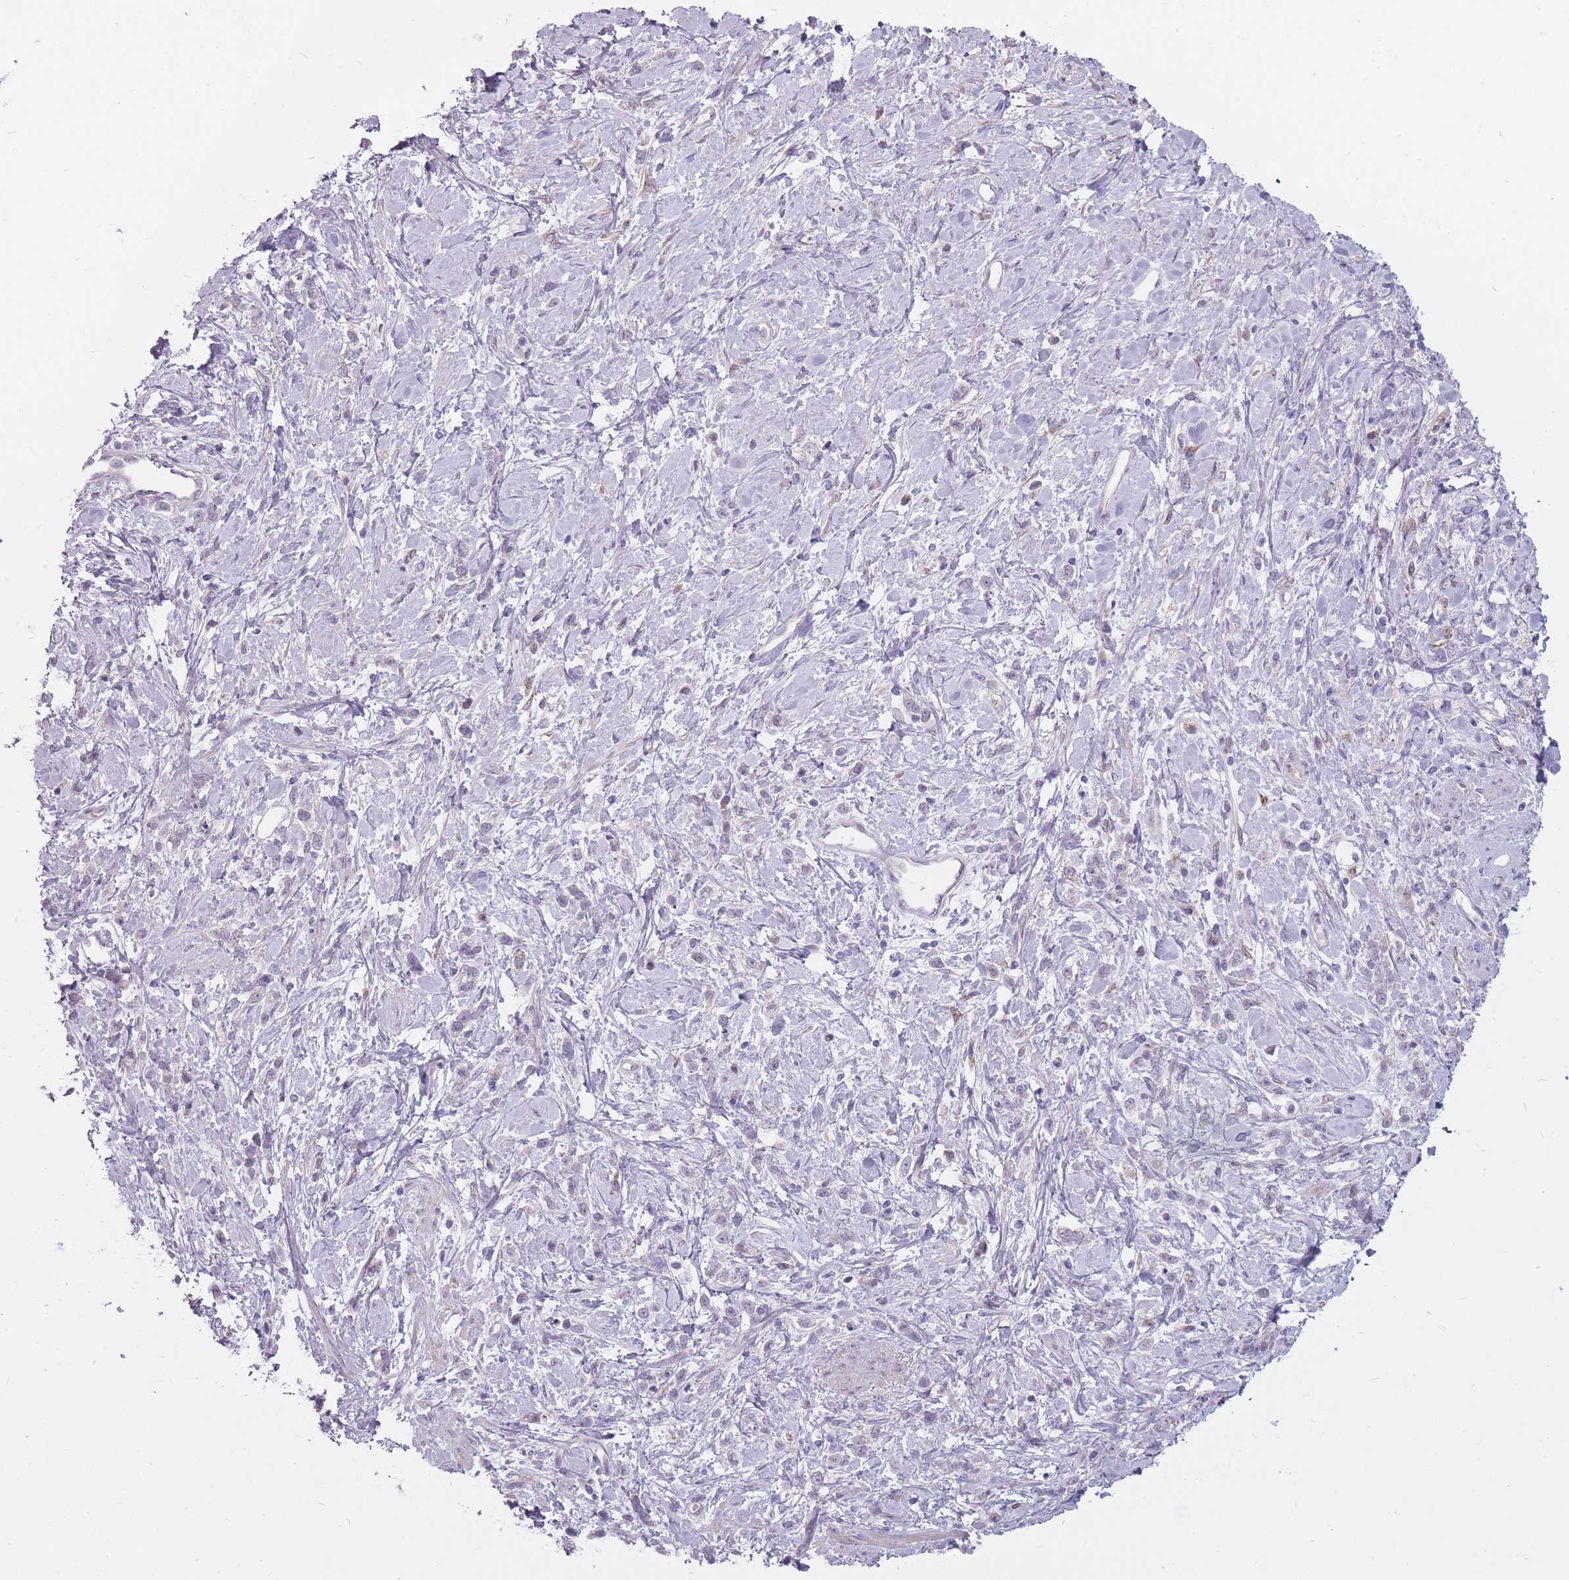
{"staining": {"intensity": "negative", "quantity": "none", "location": "none"}, "tissue": "stomach cancer", "cell_type": "Tumor cells", "image_type": "cancer", "snomed": [{"axis": "morphology", "description": "Adenocarcinoma, NOS"}, {"axis": "topography", "description": "Stomach"}], "caption": "Human stomach adenocarcinoma stained for a protein using immunohistochemistry shows no staining in tumor cells.", "gene": "PGRMC2", "patient": {"sex": "female", "age": 60}}